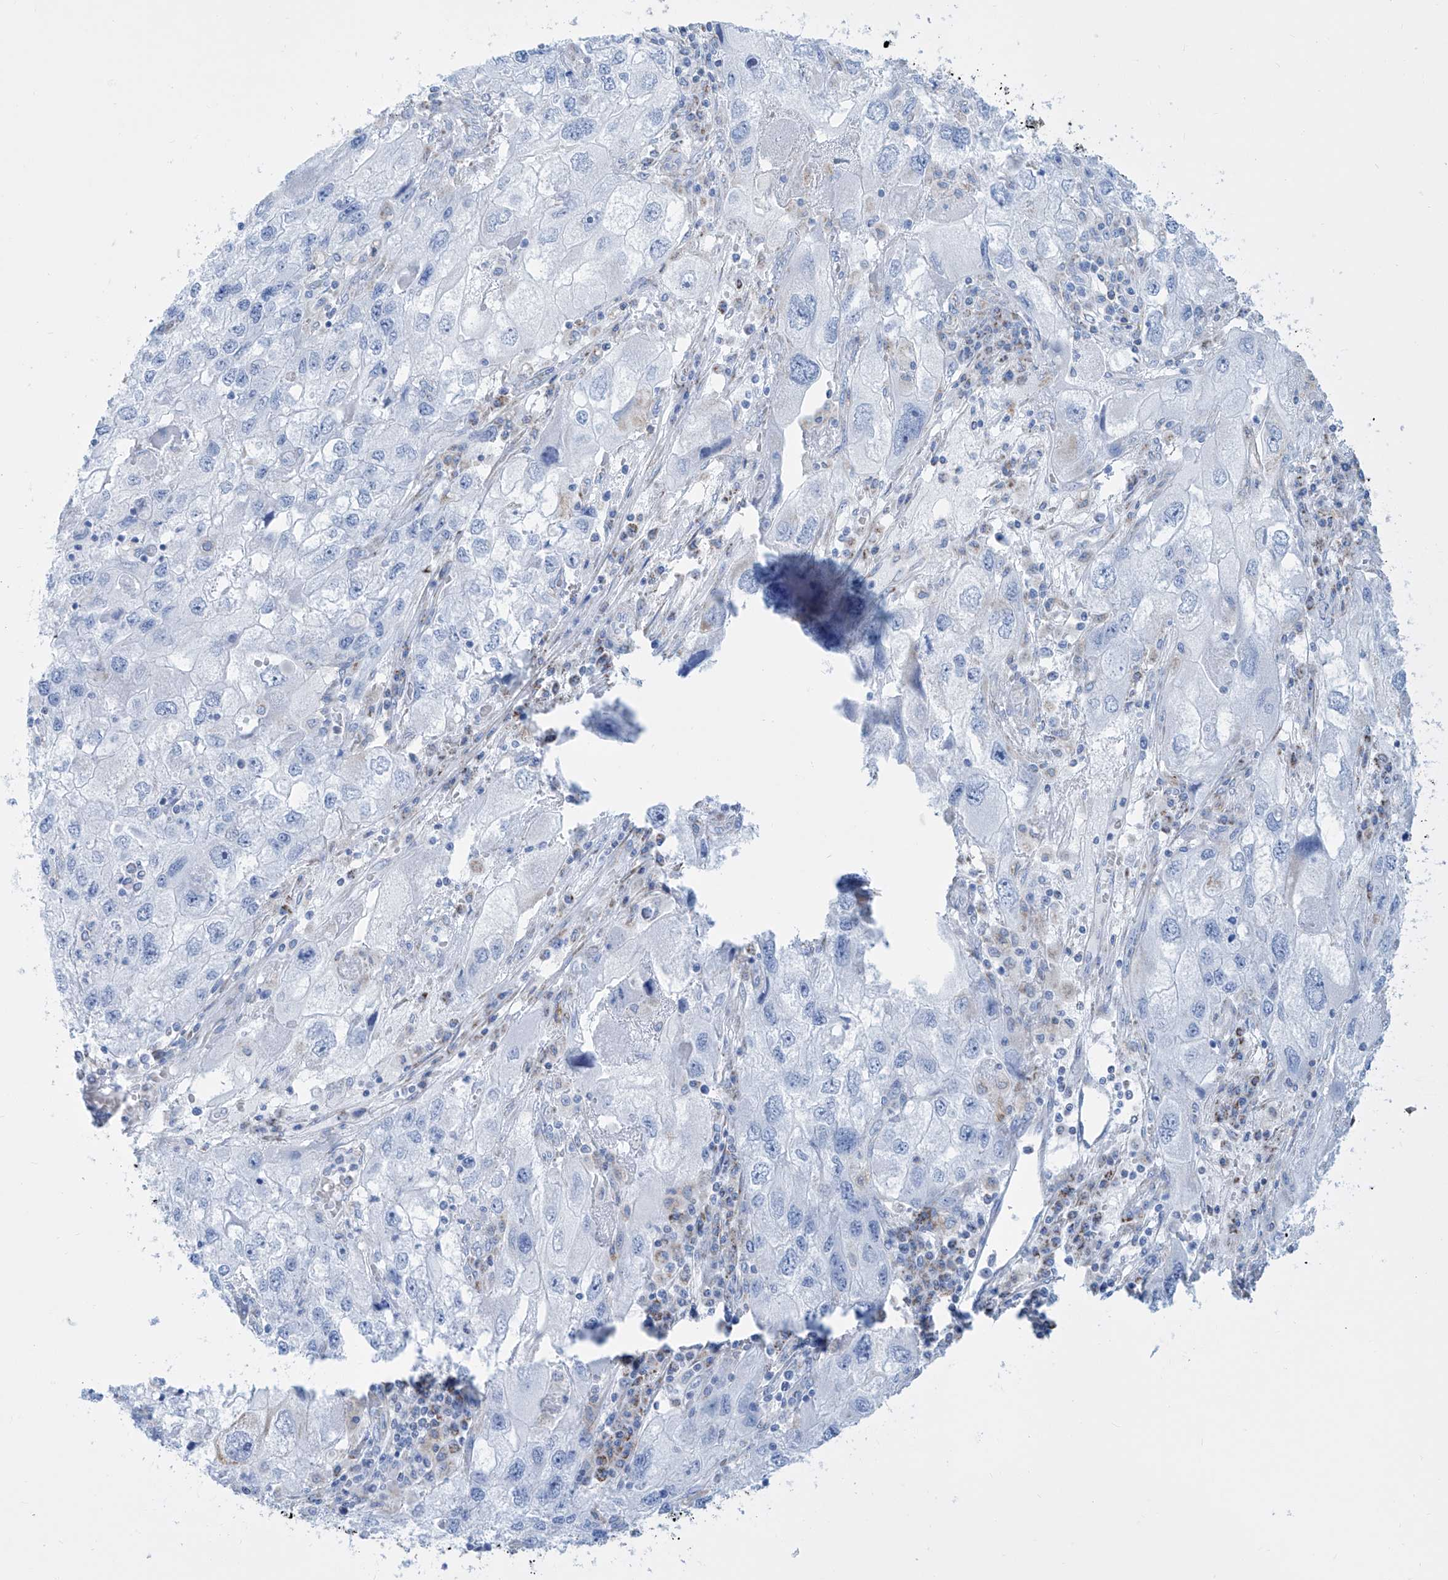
{"staining": {"intensity": "negative", "quantity": "none", "location": "none"}, "tissue": "endometrial cancer", "cell_type": "Tumor cells", "image_type": "cancer", "snomed": [{"axis": "morphology", "description": "Adenocarcinoma, NOS"}, {"axis": "topography", "description": "Endometrium"}], "caption": "Immunohistochemistry (IHC) image of neoplastic tissue: human endometrial adenocarcinoma stained with DAB (3,3'-diaminobenzidine) shows no significant protein staining in tumor cells.", "gene": "ALDH6A1", "patient": {"sex": "female", "age": 49}}